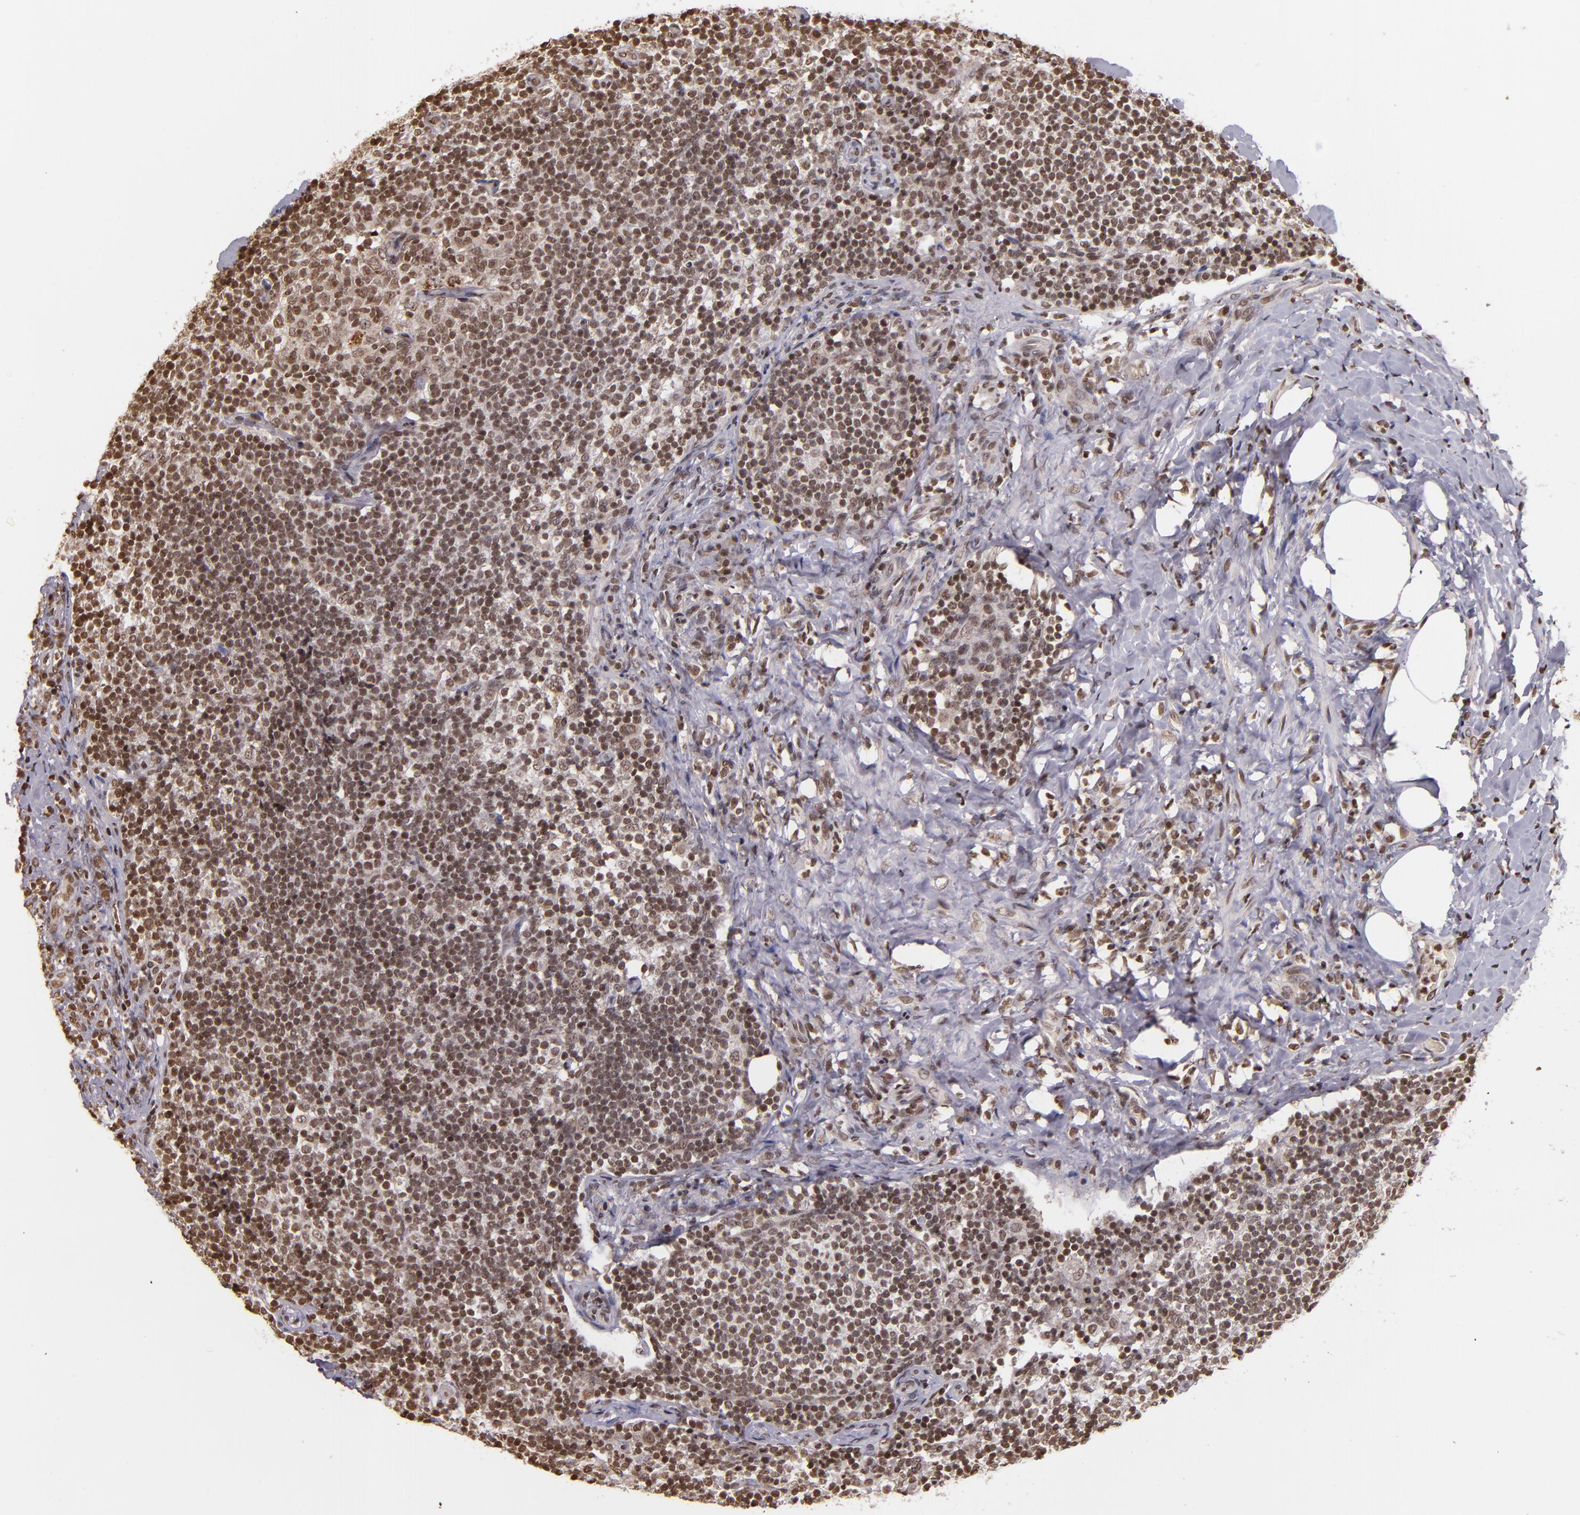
{"staining": {"intensity": "moderate", "quantity": ">75%", "location": "nuclear"}, "tissue": "lymph node", "cell_type": "Non-germinal center cells", "image_type": "normal", "snomed": [{"axis": "morphology", "description": "Normal tissue, NOS"}, {"axis": "morphology", "description": "Inflammation, NOS"}, {"axis": "topography", "description": "Lymph node"}], "caption": "Protein staining of unremarkable lymph node shows moderate nuclear positivity in approximately >75% of non-germinal center cells.", "gene": "CUL3", "patient": {"sex": "male", "age": 46}}